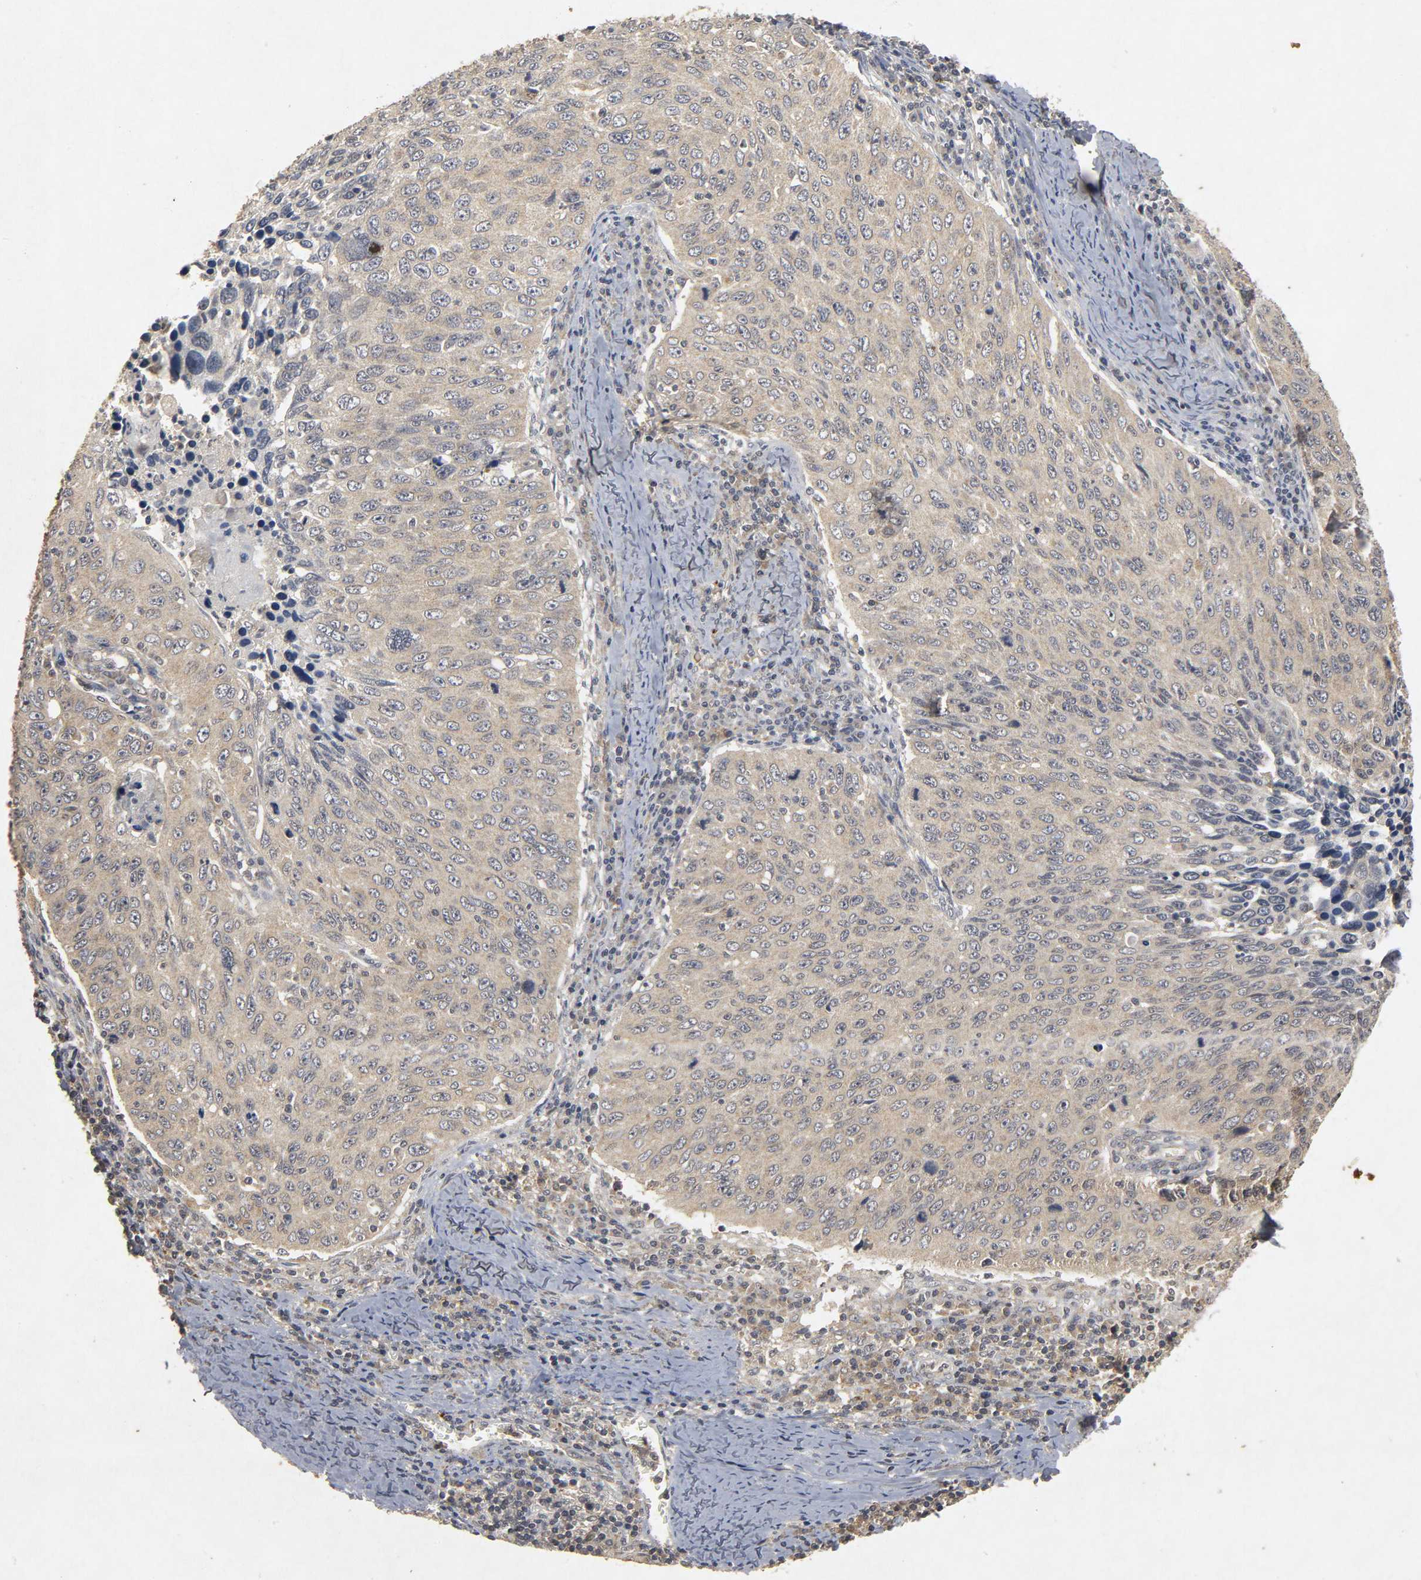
{"staining": {"intensity": "weak", "quantity": "<25%", "location": "cytoplasmic/membranous"}, "tissue": "cervical cancer", "cell_type": "Tumor cells", "image_type": "cancer", "snomed": [{"axis": "morphology", "description": "Squamous cell carcinoma, NOS"}, {"axis": "topography", "description": "Cervix"}], "caption": "Immunohistochemical staining of human cervical cancer (squamous cell carcinoma) reveals no significant positivity in tumor cells.", "gene": "TRAF6", "patient": {"sex": "female", "age": 53}}